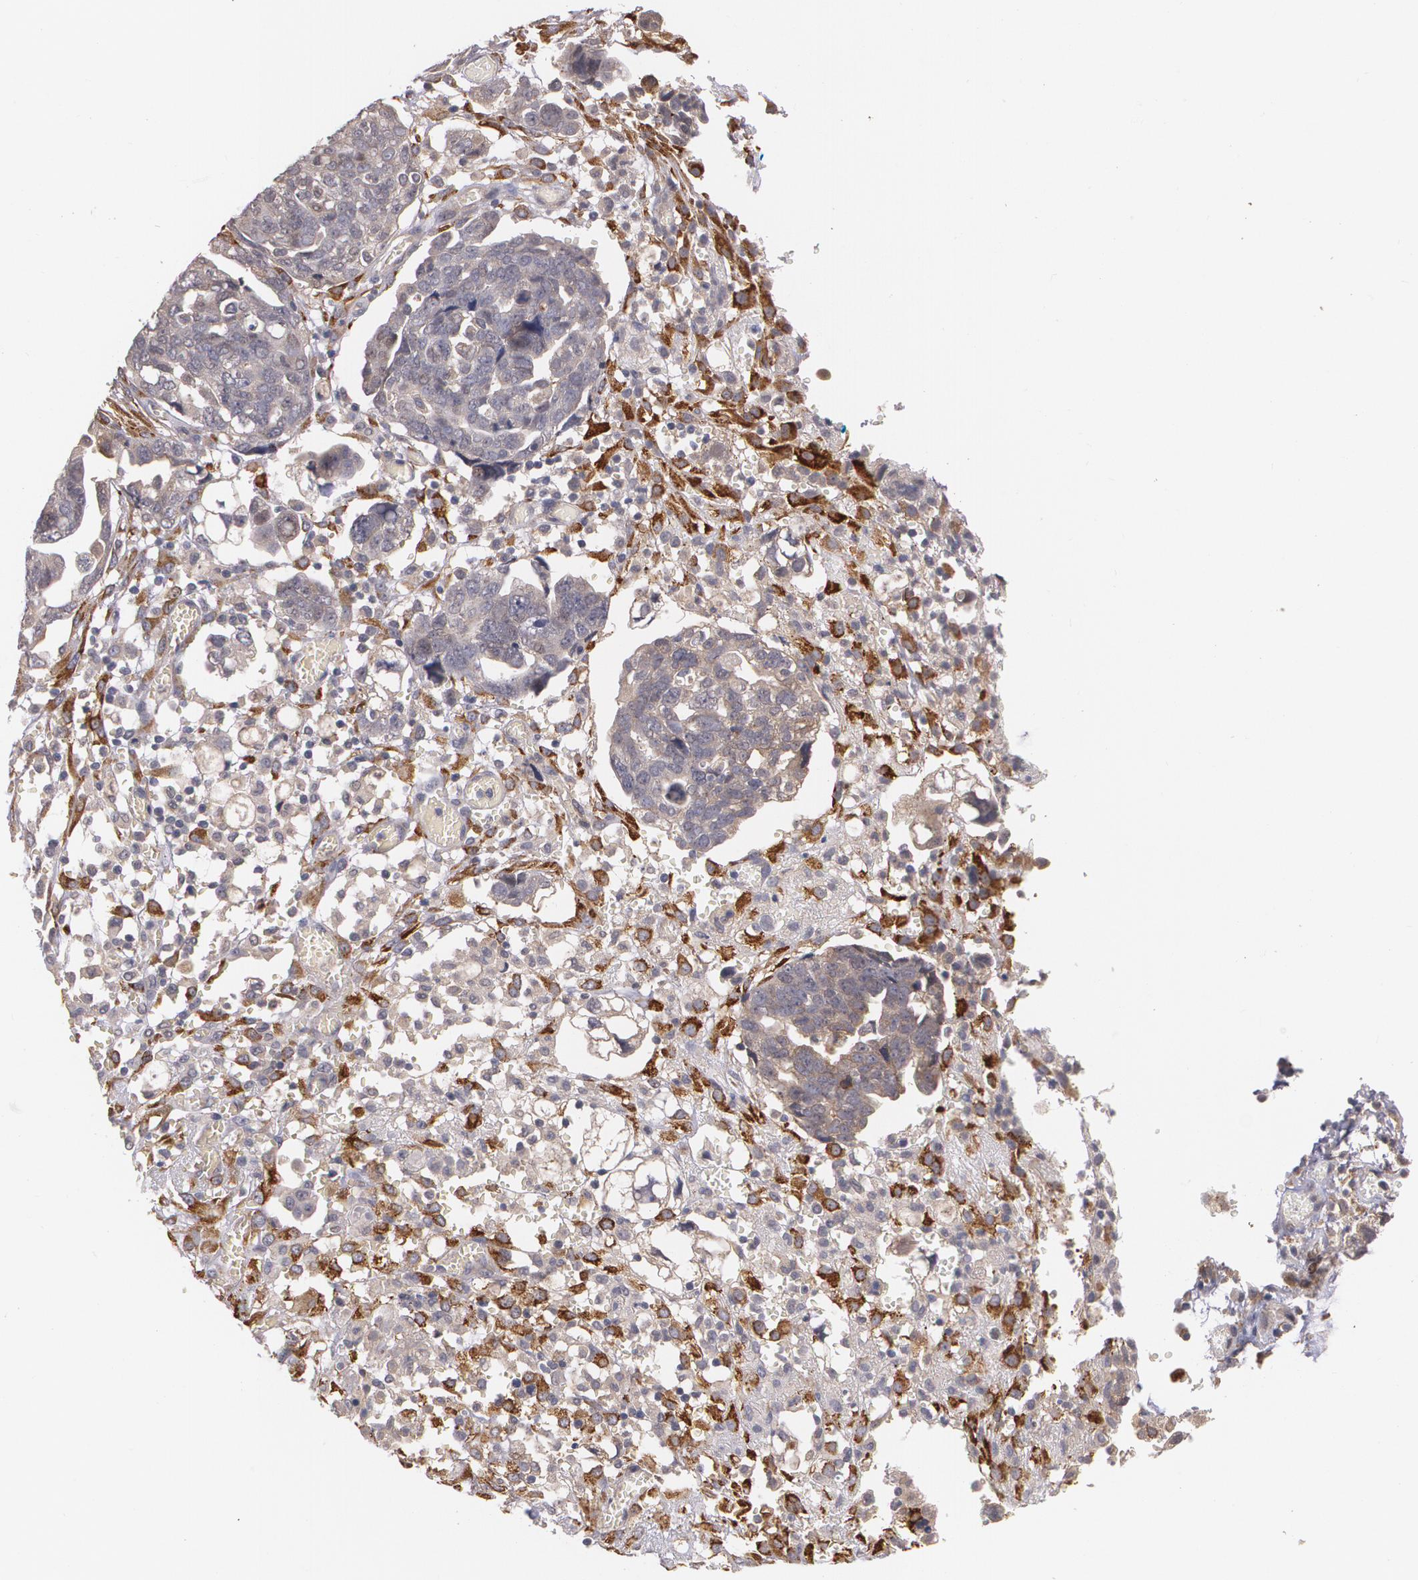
{"staining": {"intensity": "weak", "quantity": "<25%", "location": "cytoplasmic/membranous"}, "tissue": "ovarian cancer", "cell_type": "Tumor cells", "image_type": "cancer", "snomed": [{"axis": "morphology", "description": "Normal tissue, NOS"}, {"axis": "morphology", "description": "Cystadenocarcinoma, serous, NOS"}, {"axis": "topography", "description": "Fallopian tube"}, {"axis": "topography", "description": "Ovary"}], "caption": "High power microscopy histopathology image of an immunohistochemistry (IHC) histopathology image of ovarian serous cystadenocarcinoma, revealing no significant expression in tumor cells.", "gene": "IFNGR2", "patient": {"sex": "female", "age": 56}}